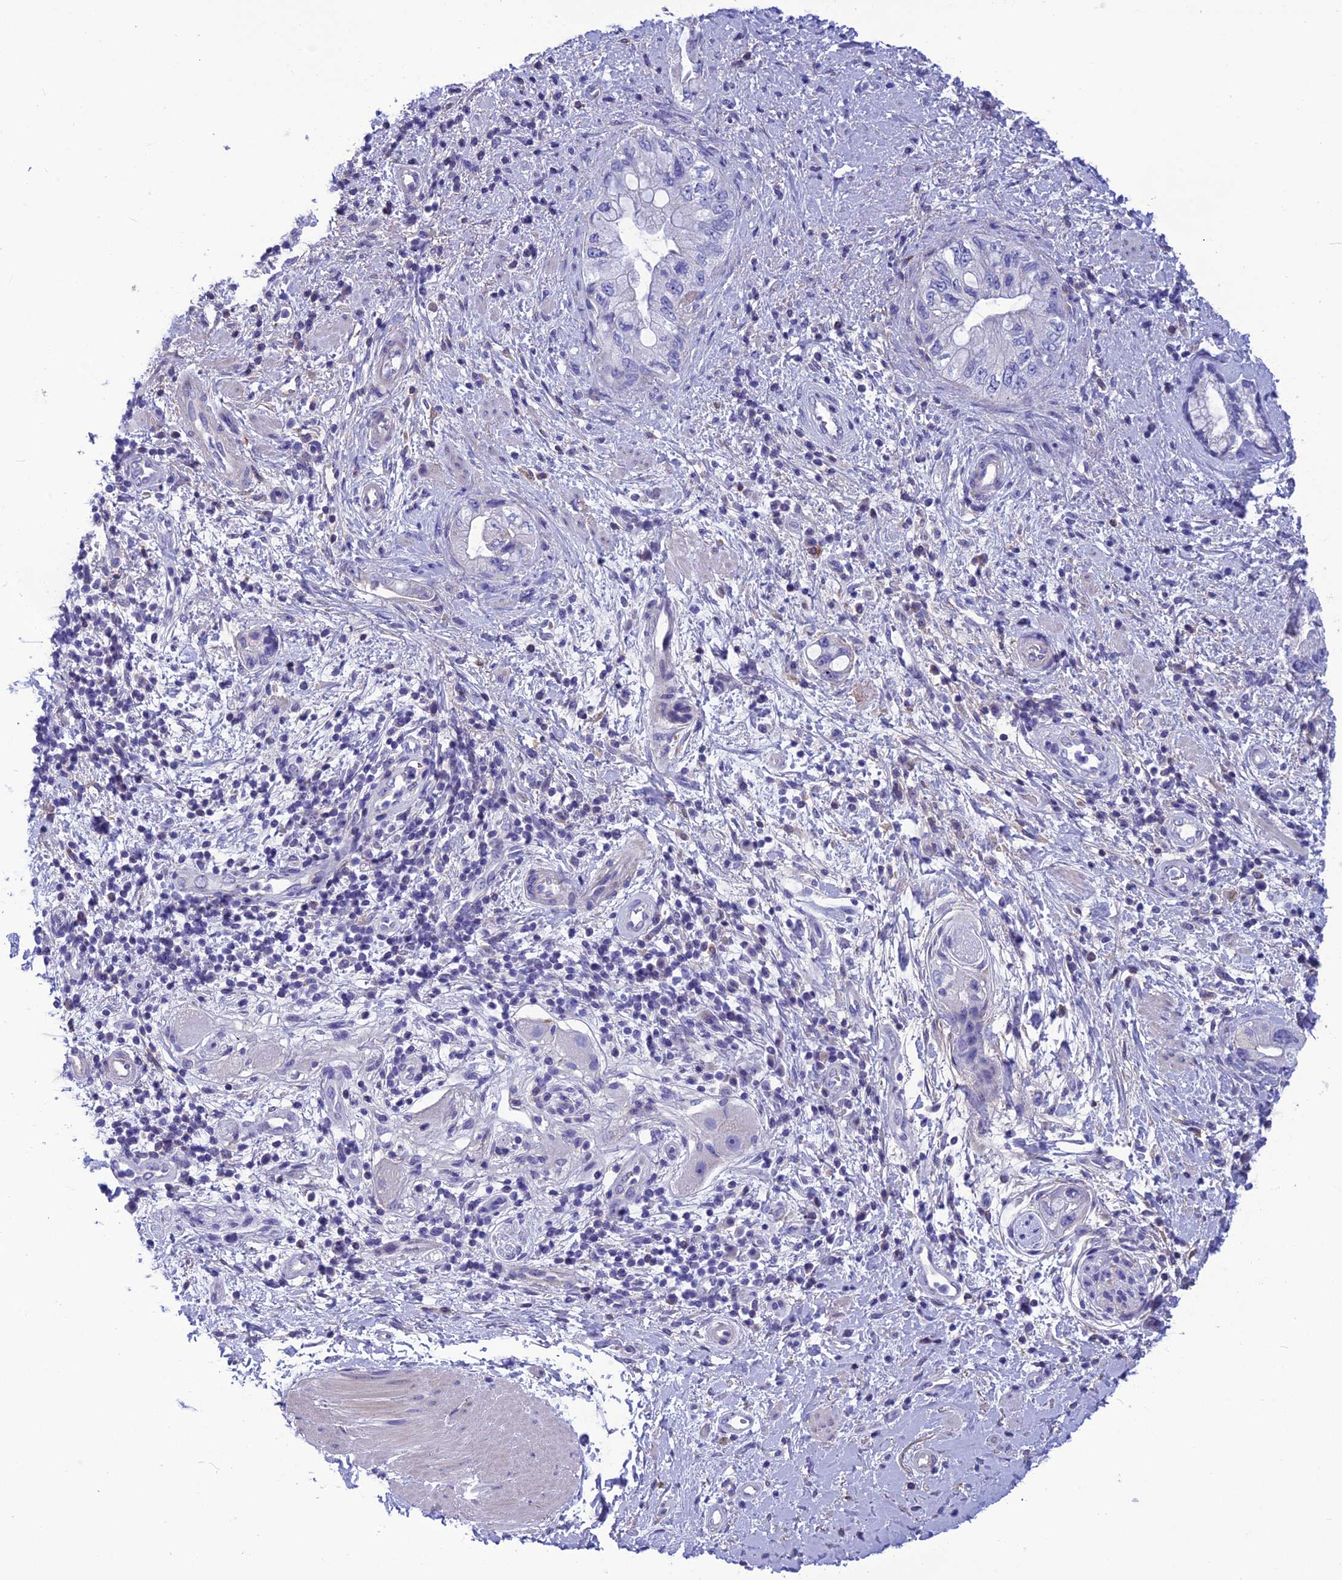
{"staining": {"intensity": "negative", "quantity": "none", "location": "none"}, "tissue": "pancreatic cancer", "cell_type": "Tumor cells", "image_type": "cancer", "snomed": [{"axis": "morphology", "description": "Adenocarcinoma, NOS"}, {"axis": "topography", "description": "Pancreas"}], "caption": "IHC of pancreatic cancer displays no expression in tumor cells.", "gene": "BBS2", "patient": {"sex": "female", "age": 73}}